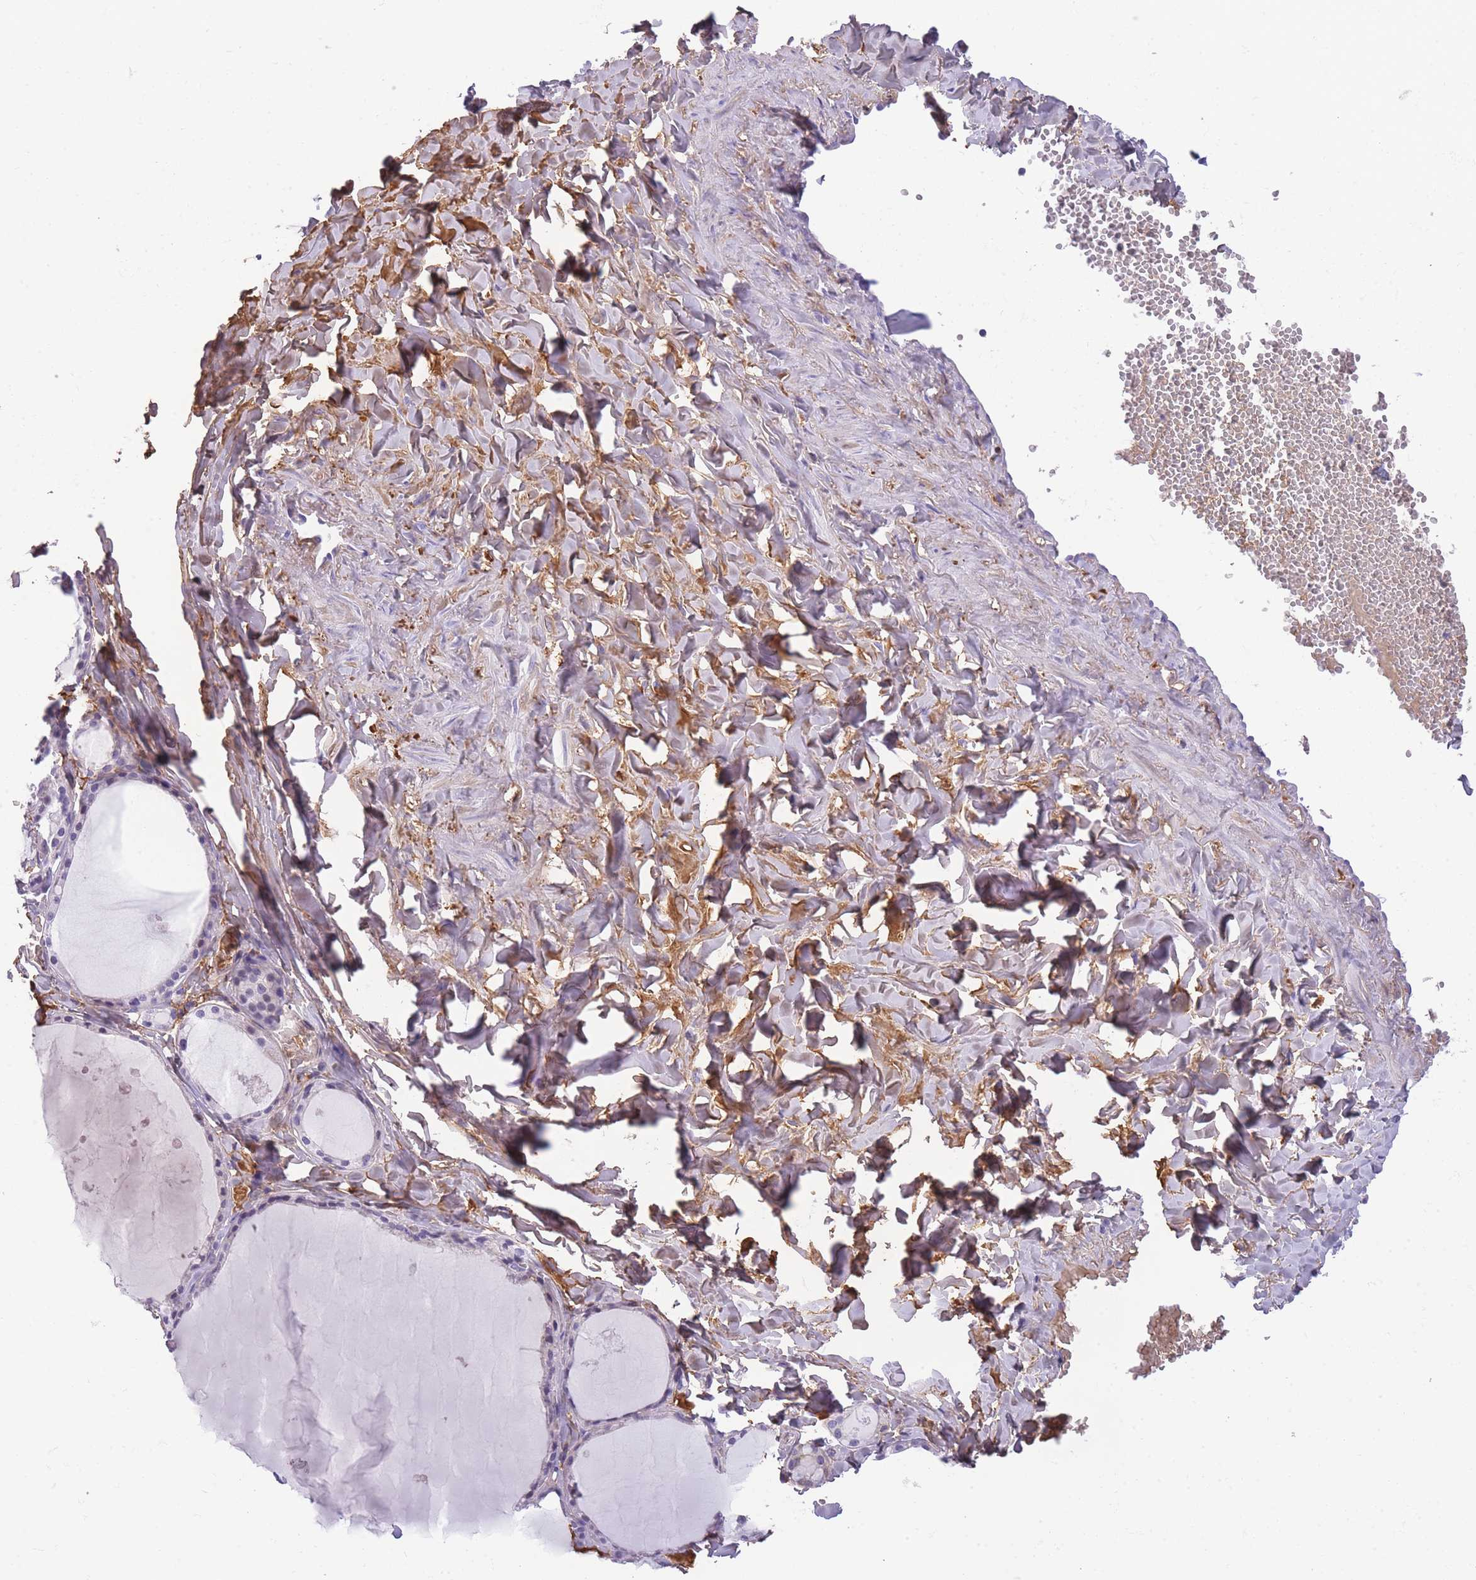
{"staining": {"intensity": "negative", "quantity": "none", "location": "none"}, "tissue": "thyroid gland", "cell_type": "Glandular cells", "image_type": "normal", "snomed": [{"axis": "morphology", "description": "Normal tissue, NOS"}, {"axis": "topography", "description": "Thyroid gland"}], "caption": "Protein analysis of benign thyroid gland shows no significant staining in glandular cells. (IHC, brightfield microscopy, high magnification).", "gene": "GNAT1", "patient": {"sex": "male", "age": 56}}